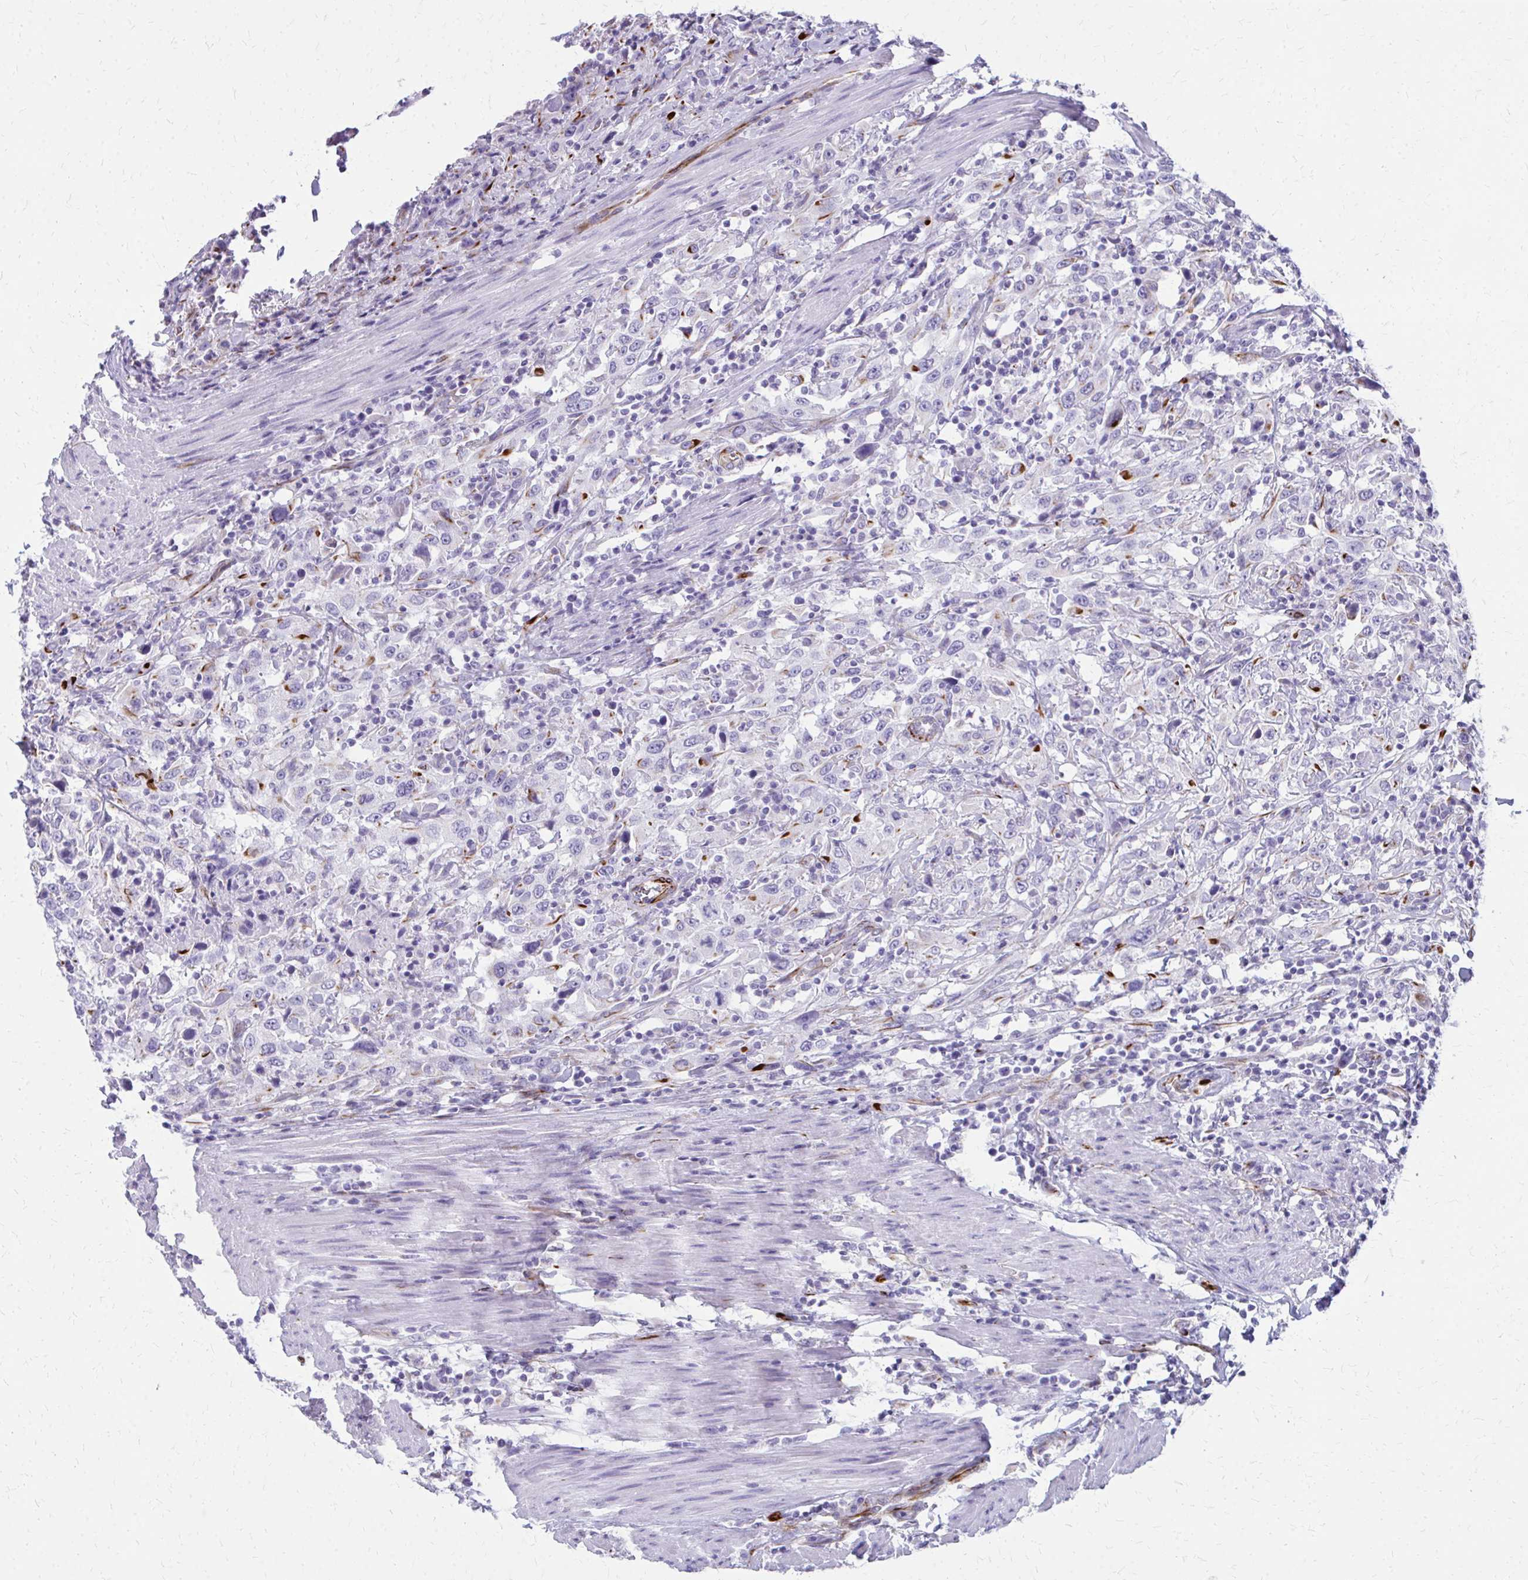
{"staining": {"intensity": "moderate", "quantity": "<25%", "location": "cytoplasmic/membranous"}, "tissue": "urothelial cancer", "cell_type": "Tumor cells", "image_type": "cancer", "snomed": [{"axis": "morphology", "description": "Urothelial carcinoma, High grade"}, {"axis": "topography", "description": "Urinary bladder"}], "caption": "This photomicrograph shows immunohistochemistry staining of high-grade urothelial carcinoma, with low moderate cytoplasmic/membranous staining in approximately <25% of tumor cells.", "gene": "TRIM6", "patient": {"sex": "male", "age": 61}}